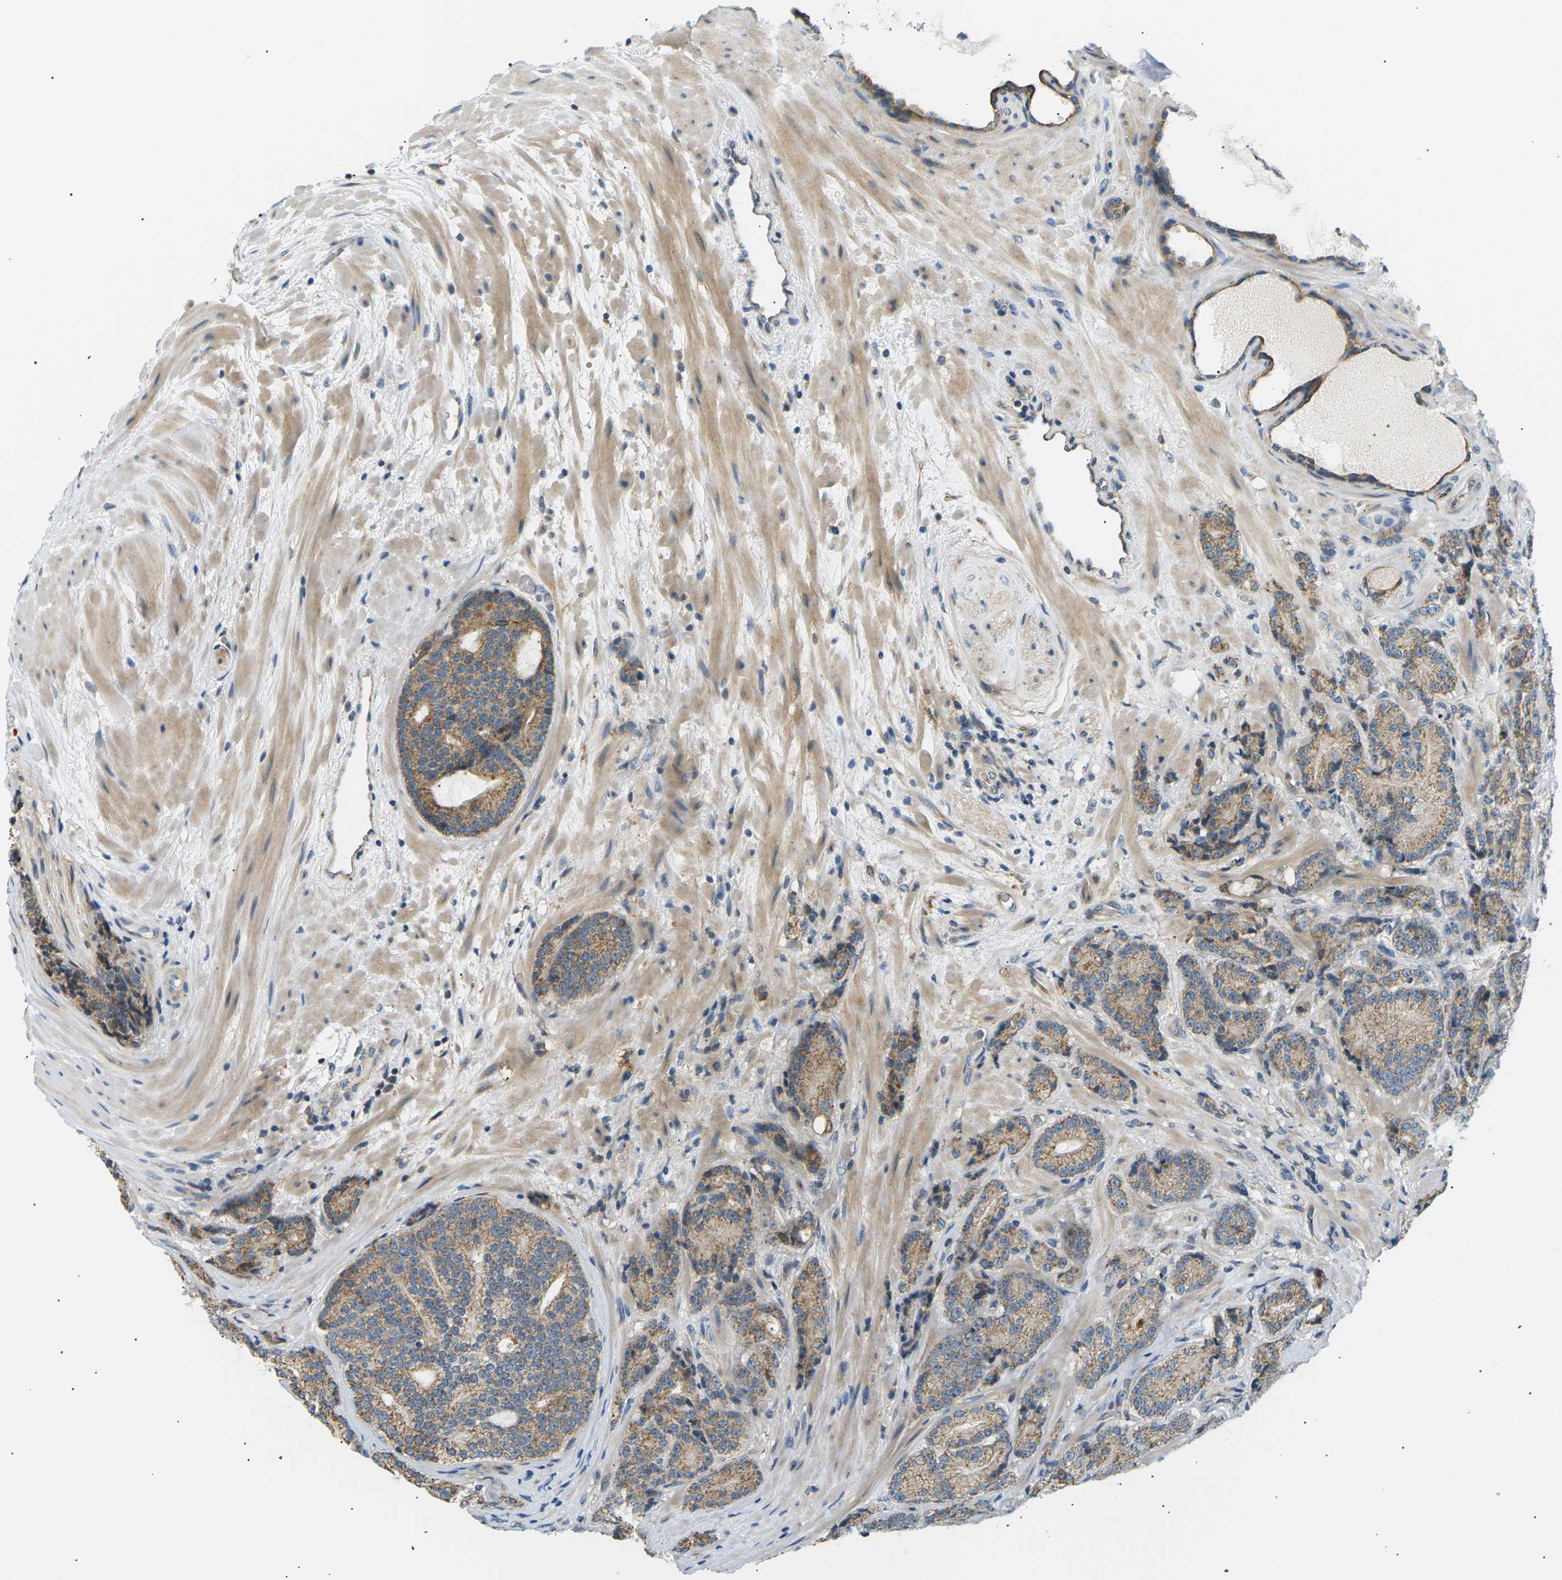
{"staining": {"intensity": "moderate", "quantity": ">75%", "location": "cytoplasmic/membranous"}, "tissue": "prostate cancer", "cell_type": "Tumor cells", "image_type": "cancer", "snomed": [{"axis": "morphology", "description": "Adenocarcinoma, High grade"}, {"axis": "topography", "description": "Prostate"}], "caption": "About >75% of tumor cells in human prostate cancer (adenocarcinoma (high-grade)) display moderate cytoplasmic/membranous protein staining as visualized by brown immunohistochemical staining.", "gene": "TBC1D8", "patient": {"sex": "male", "age": 61}}